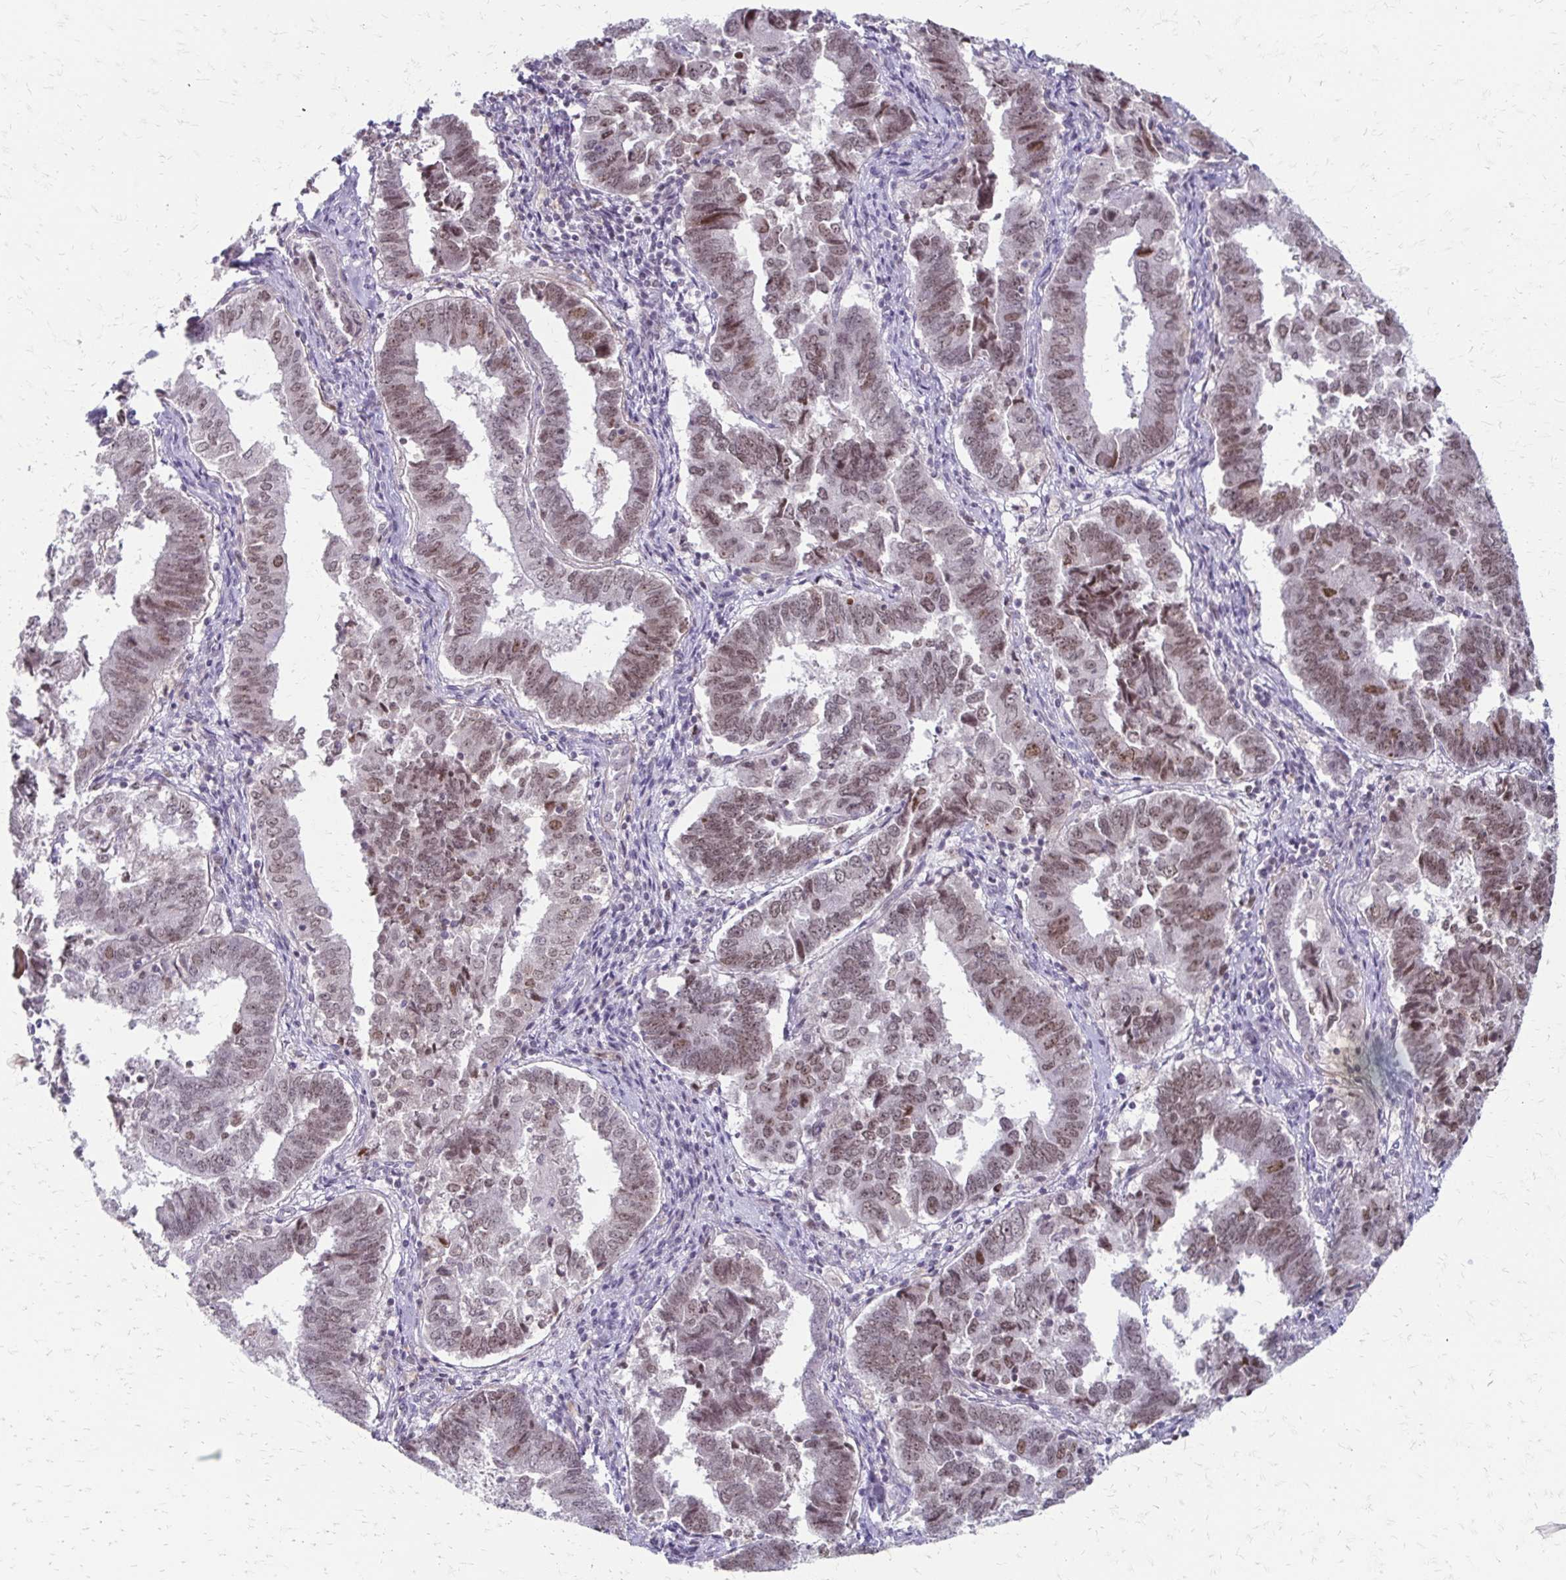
{"staining": {"intensity": "moderate", "quantity": ">75%", "location": "nuclear"}, "tissue": "endometrial cancer", "cell_type": "Tumor cells", "image_type": "cancer", "snomed": [{"axis": "morphology", "description": "Adenocarcinoma, NOS"}, {"axis": "topography", "description": "Endometrium"}], "caption": "Tumor cells demonstrate moderate nuclear expression in approximately >75% of cells in endometrial cancer.", "gene": "EED", "patient": {"sex": "female", "age": 72}}